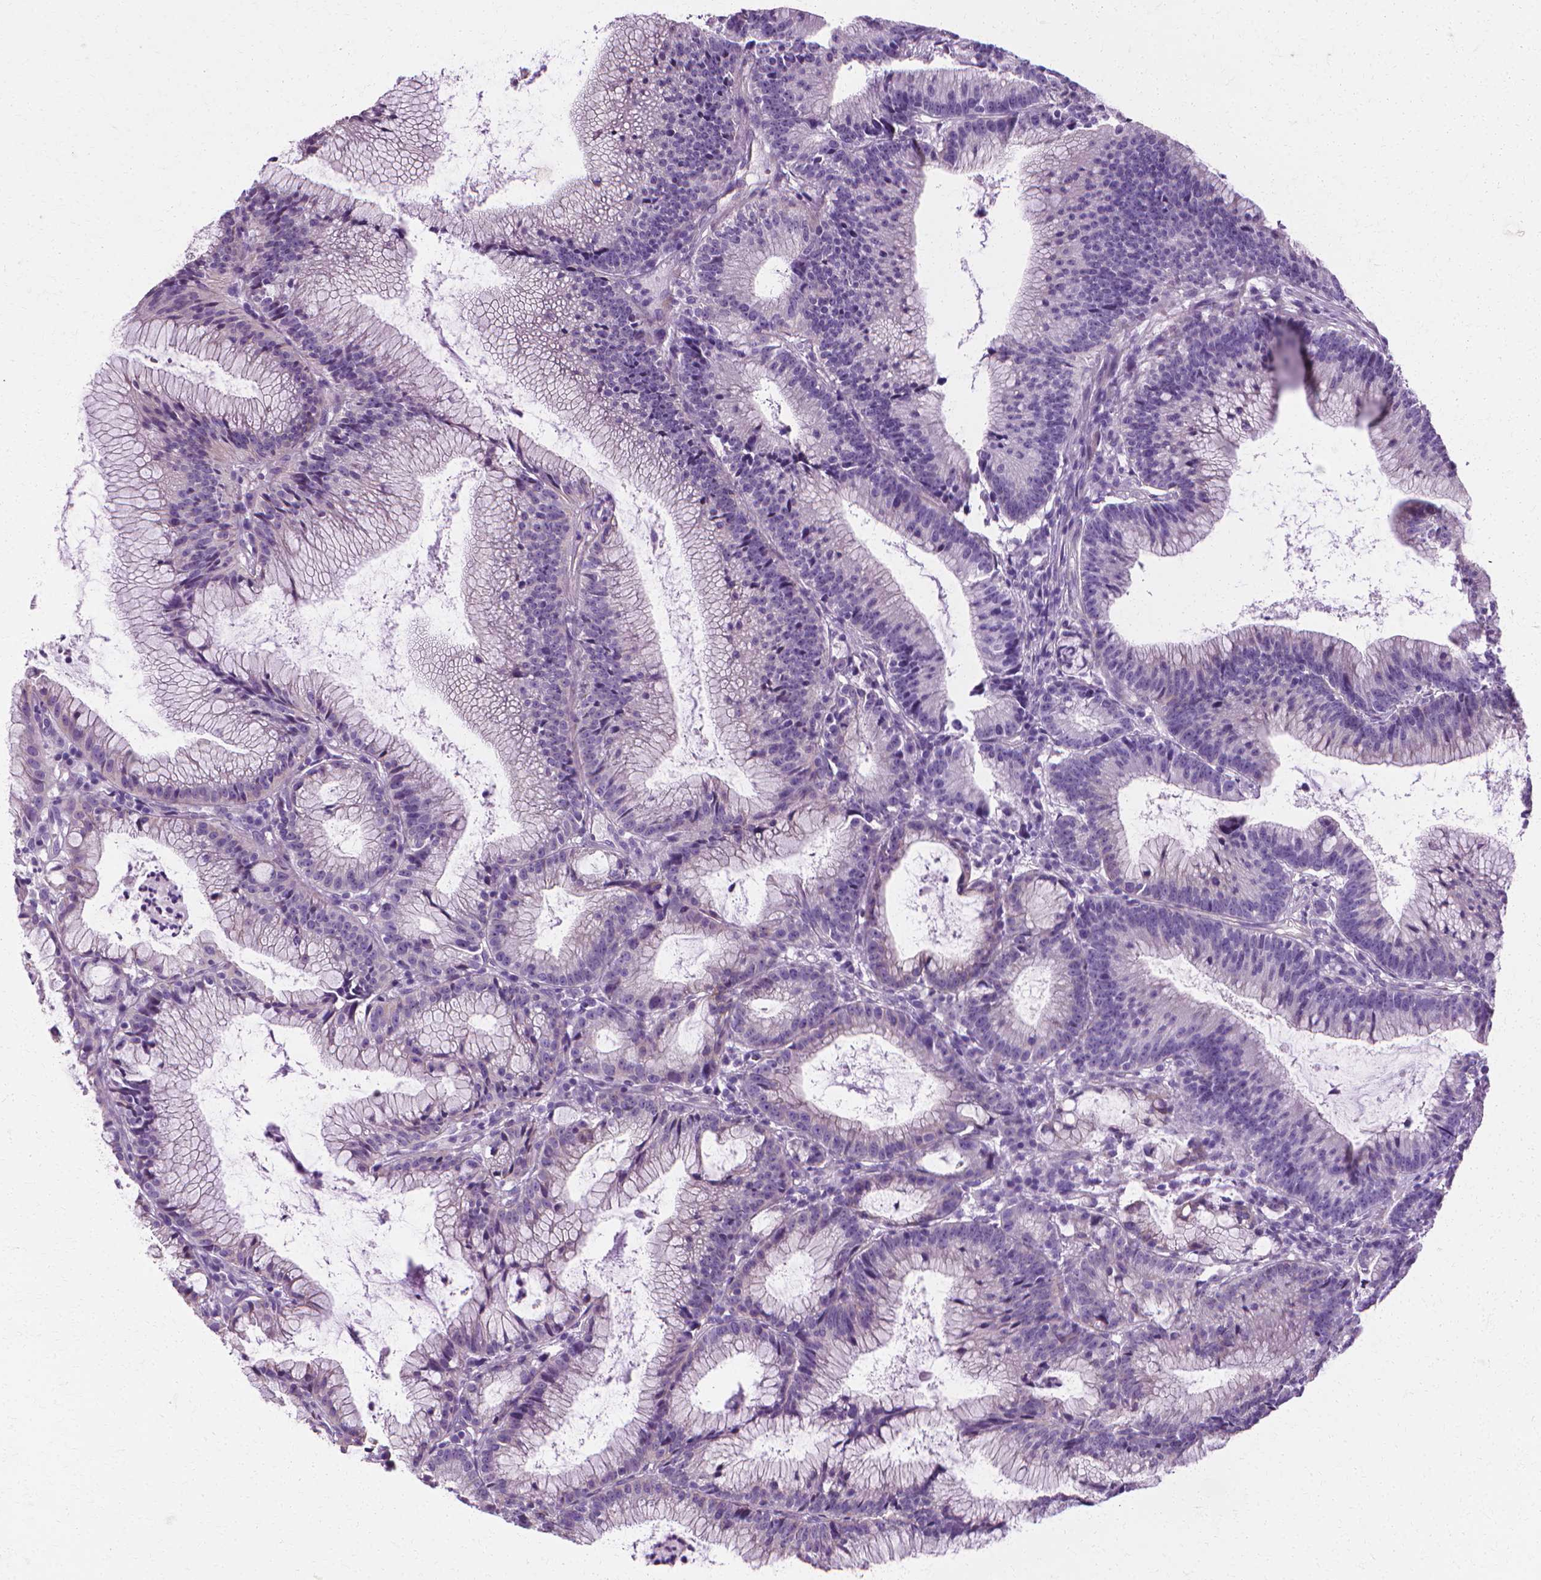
{"staining": {"intensity": "negative", "quantity": "none", "location": "none"}, "tissue": "colorectal cancer", "cell_type": "Tumor cells", "image_type": "cancer", "snomed": [{"axis": "morphology", "description": "Adenocarcinoma, NOS"}, {"axis": "topography", "description": "Colon"}], "caption": "DAB (3,3'-diaminobenzidine) immunohistochemical staining of colorectal cancer (adenocarcinoma) reveals no significant positivity in tumor cells.", "gene": "CFAP157", "patient": {"sex": "female", "age": 78}}